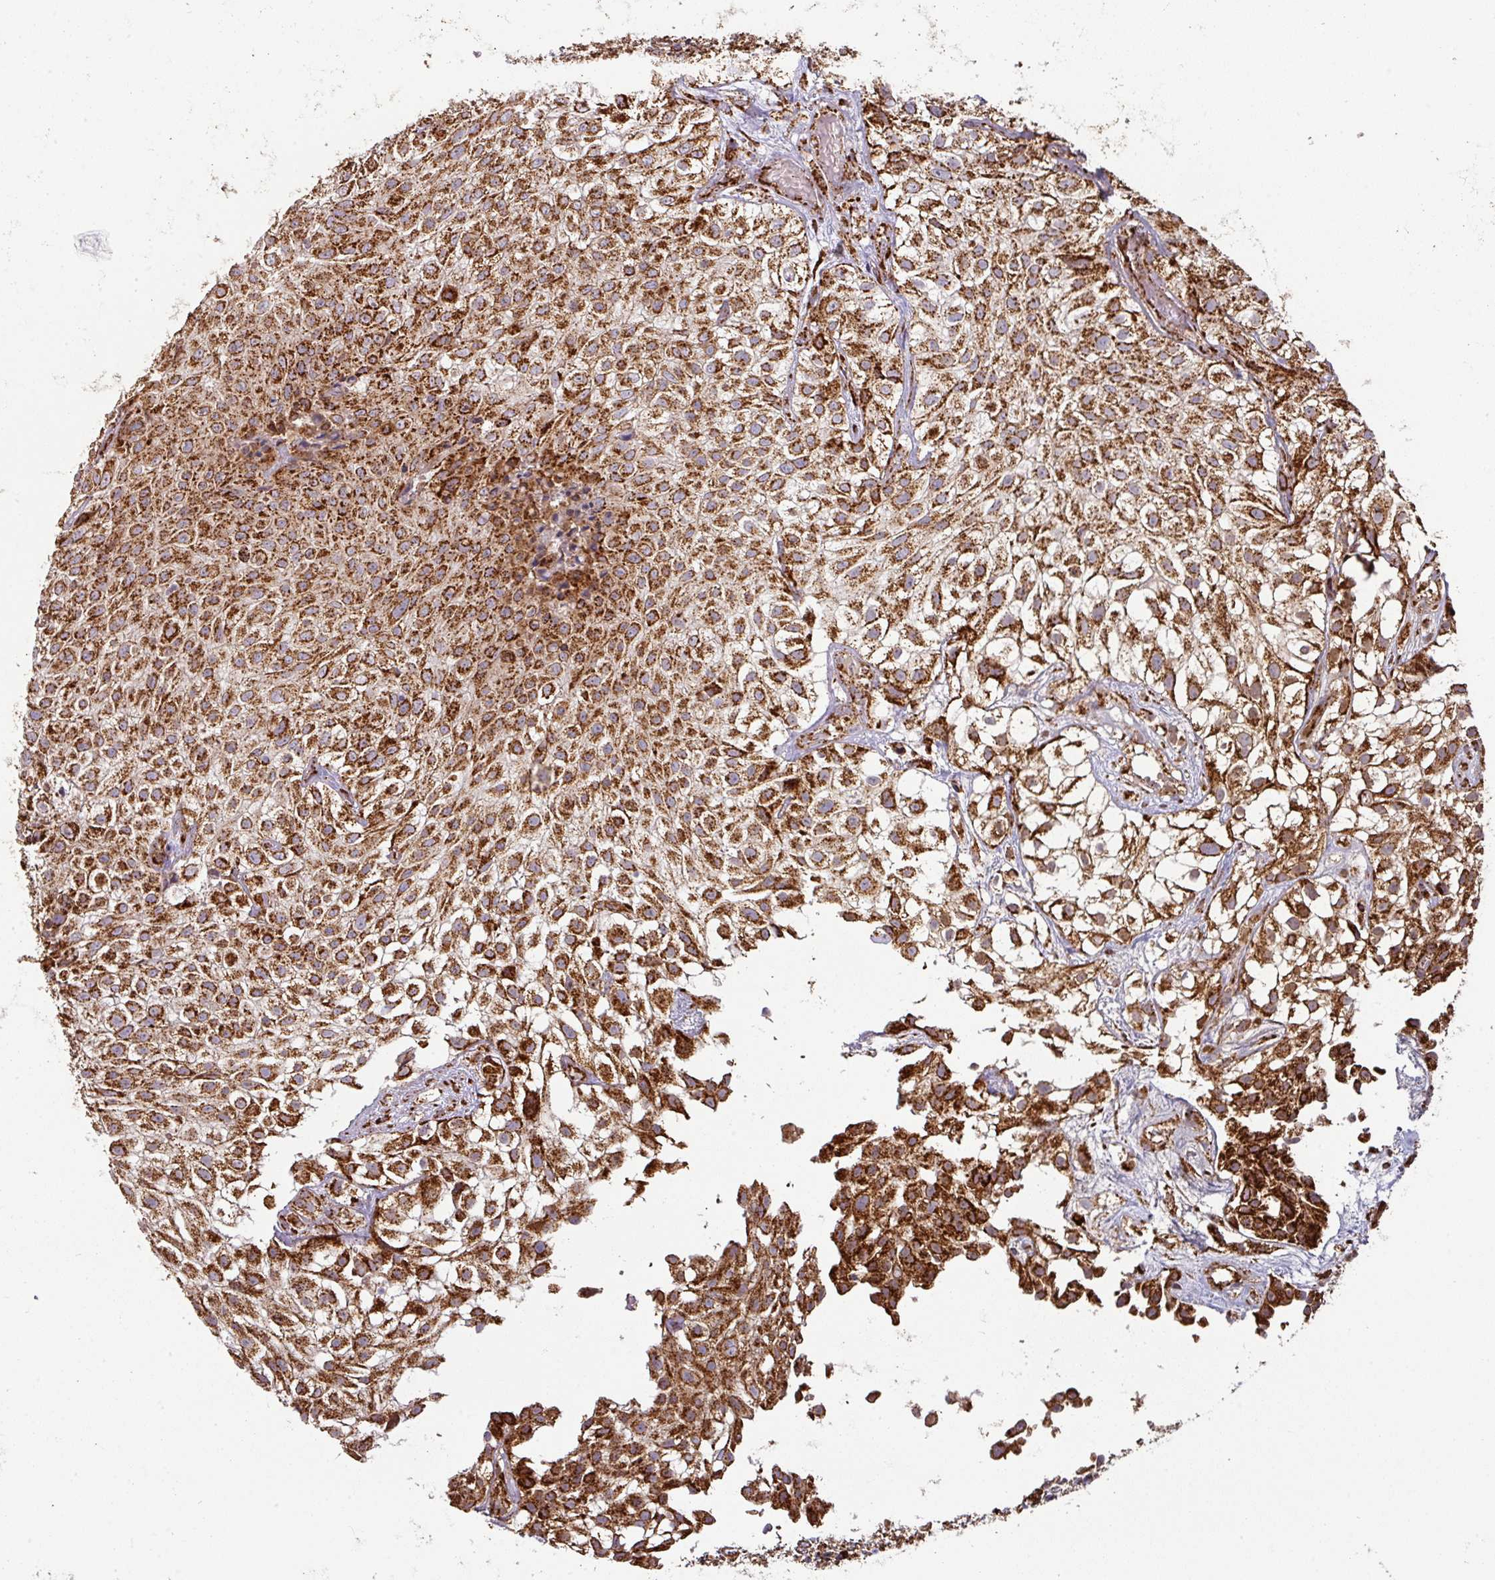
{"staining": {"intensity": "strong", "quantity": ">75%", "location": "cytoplasmic/membranous"}, "tissue": "urothelial cancer", "cell_type": "Tumor cells", "image_type": "cancer", "snomed": [{"axis": "morphology", "description": "Urothelial carcinoma, High grade"}, {"axis": "topography", "description": "Urinary bladder"}], "caption": "A high amount of strong cytoplasmic/membranous staining is present in about >75% of tumor cells in urothelial carcinoma (high-grade) tissue.", "gene": "TRAP1", "patient": {"sex": "male", "age": 56}}